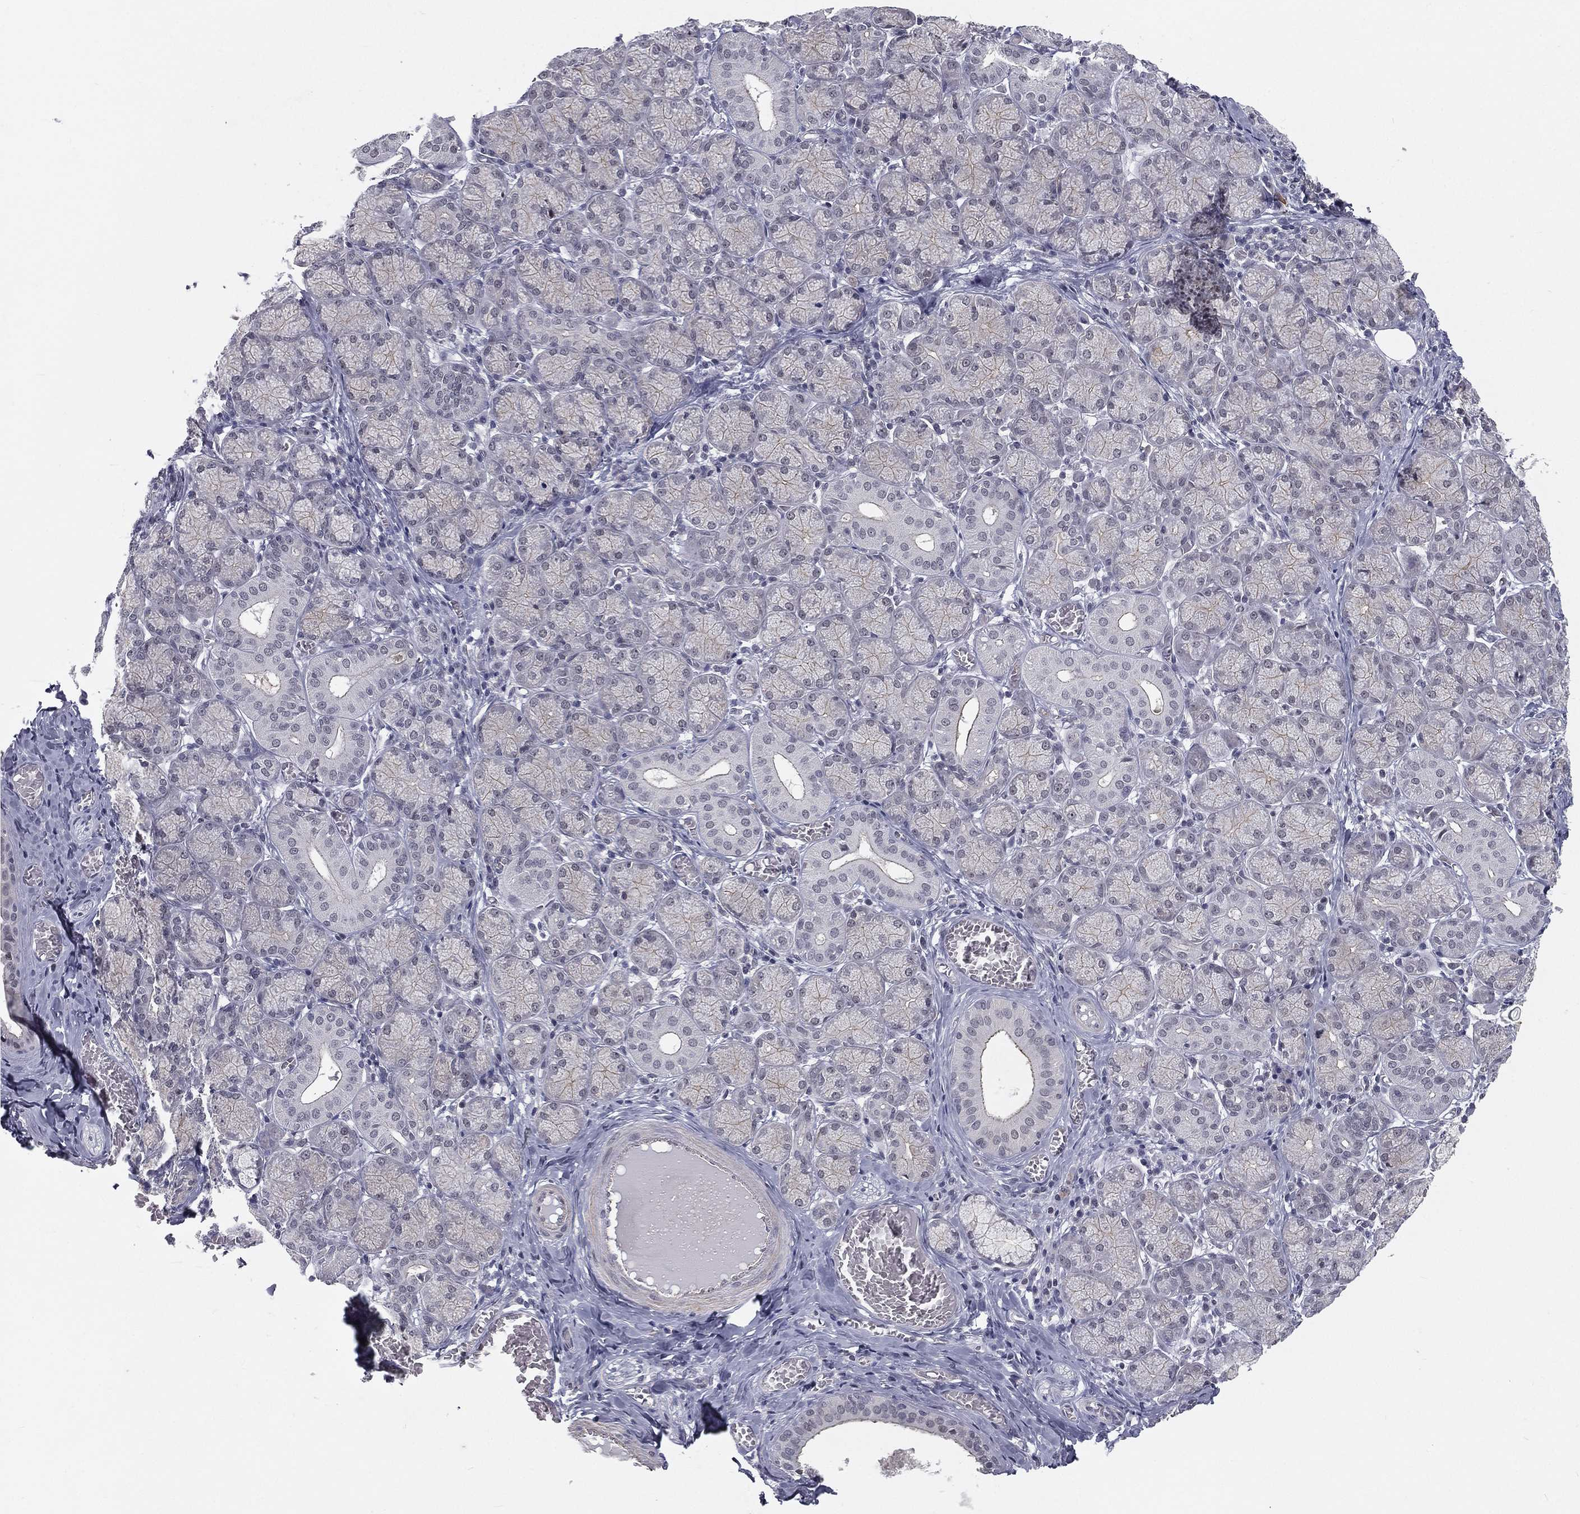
{"staining": {"intensity": "moderate", "quantity": "<25%", "location": "cytoplasmic/membranous"}, "tissue": "salivary gland", "cell_type": "Glandular cells", "image_type": "normal", "snomed": [{"axis": "morphology", "description": "Normal tissue, NOS"}, {"axis": "topography", "description": "Salivary gland"}, {"axis": "topography", "description": "Peripheral nerve tissue"}], "caption": "Protein expression analysis of benign human salivary gland reveals moderate cytoplasmic/membranous expression in approximately <25% of glandular cells.", "gene": "MORC2", "patient": {"sex": "female", "age": 24}}